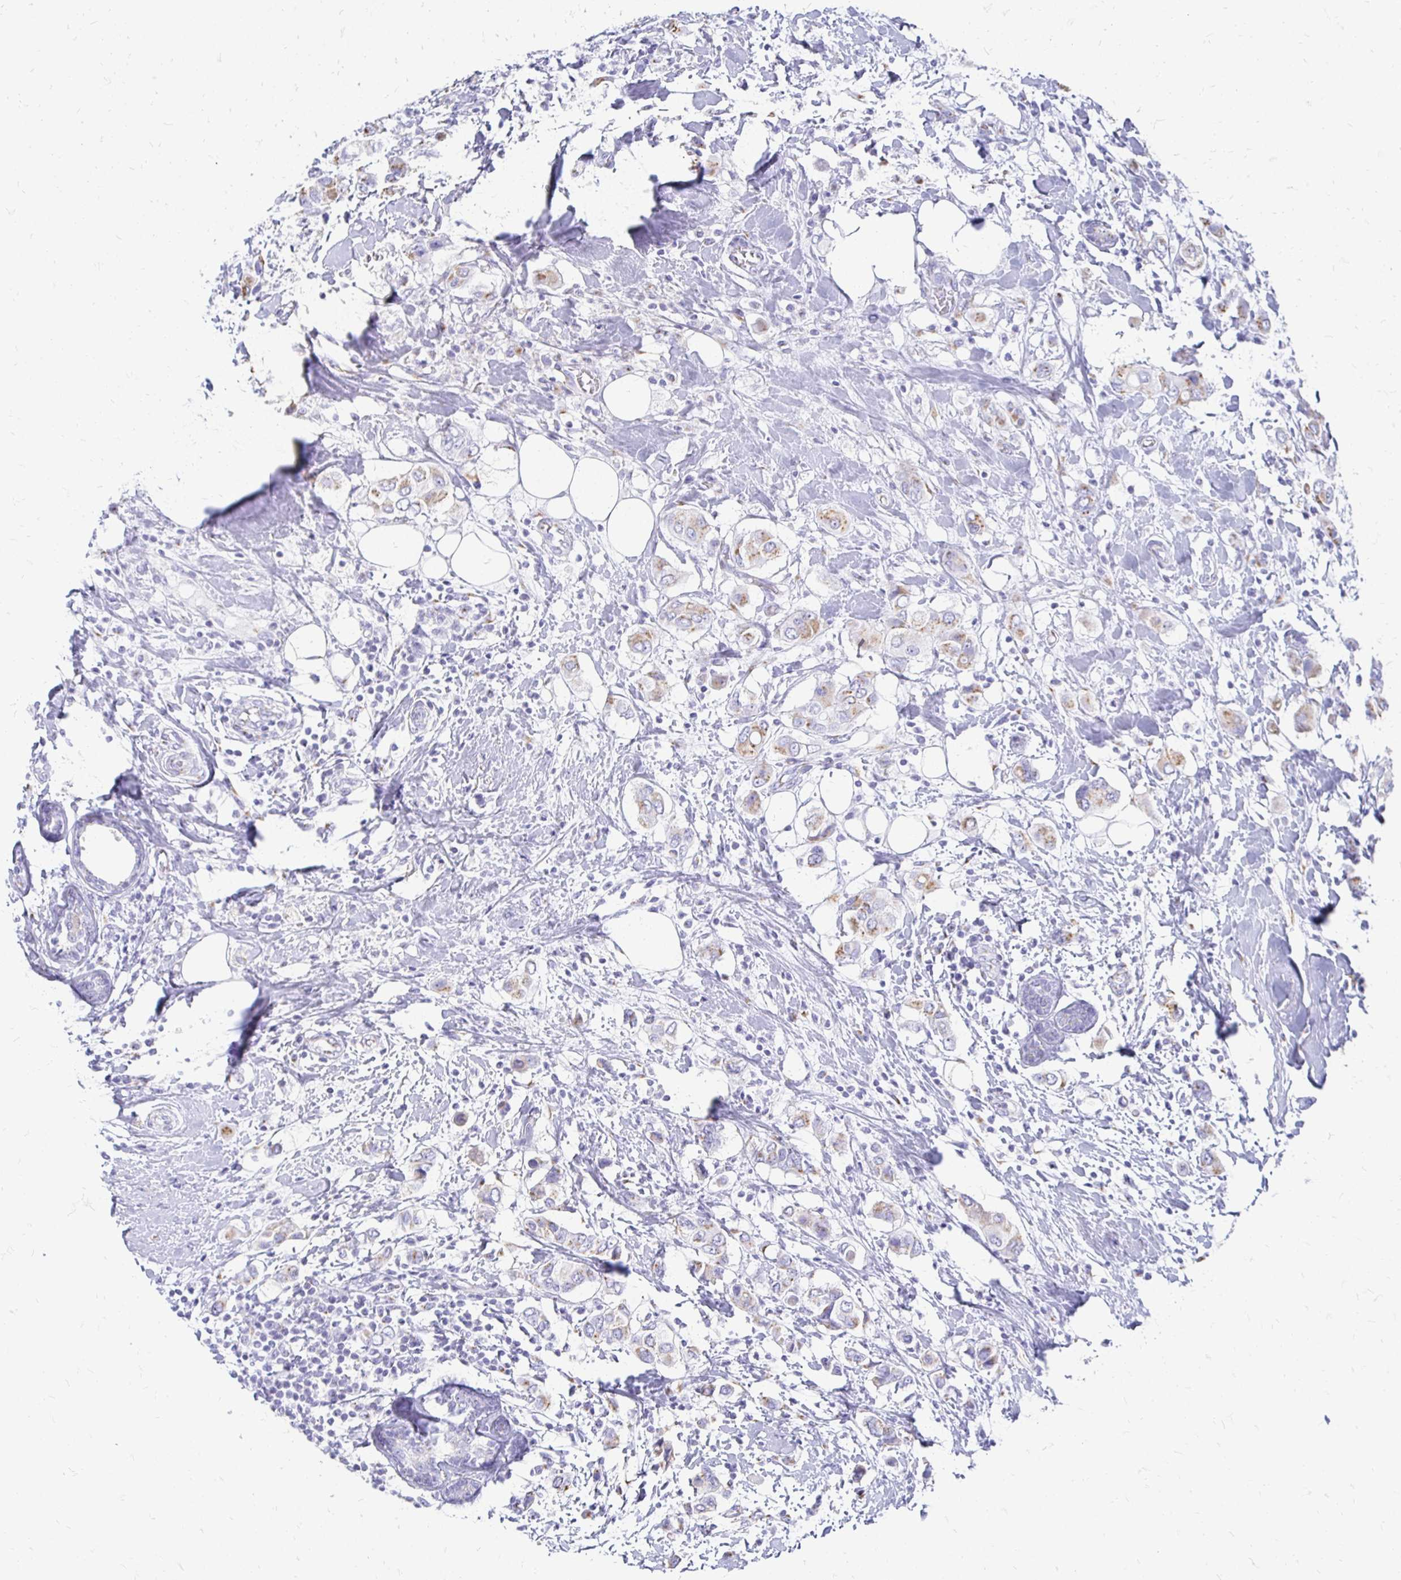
{"staining": {"intensity": "weak", "quantity": ">75%", "location": "cytoplasmic/membranous"}, "tissue": "breast cancer", "cell_type": "Tumor cells", "image_type": "cancer", "snomed": [{"axis": "morphology", "description": "Lobular carcinoma"}, {"axis": "topography", "description": "Breast"}], "caption": "IHC of breast cancer reveals low levels of weak cytoplasmic/membranous staining in approximately >75% of tumor cells.", "gene": "PAGE4", "patient": {"sex": "female", "age": 51}}